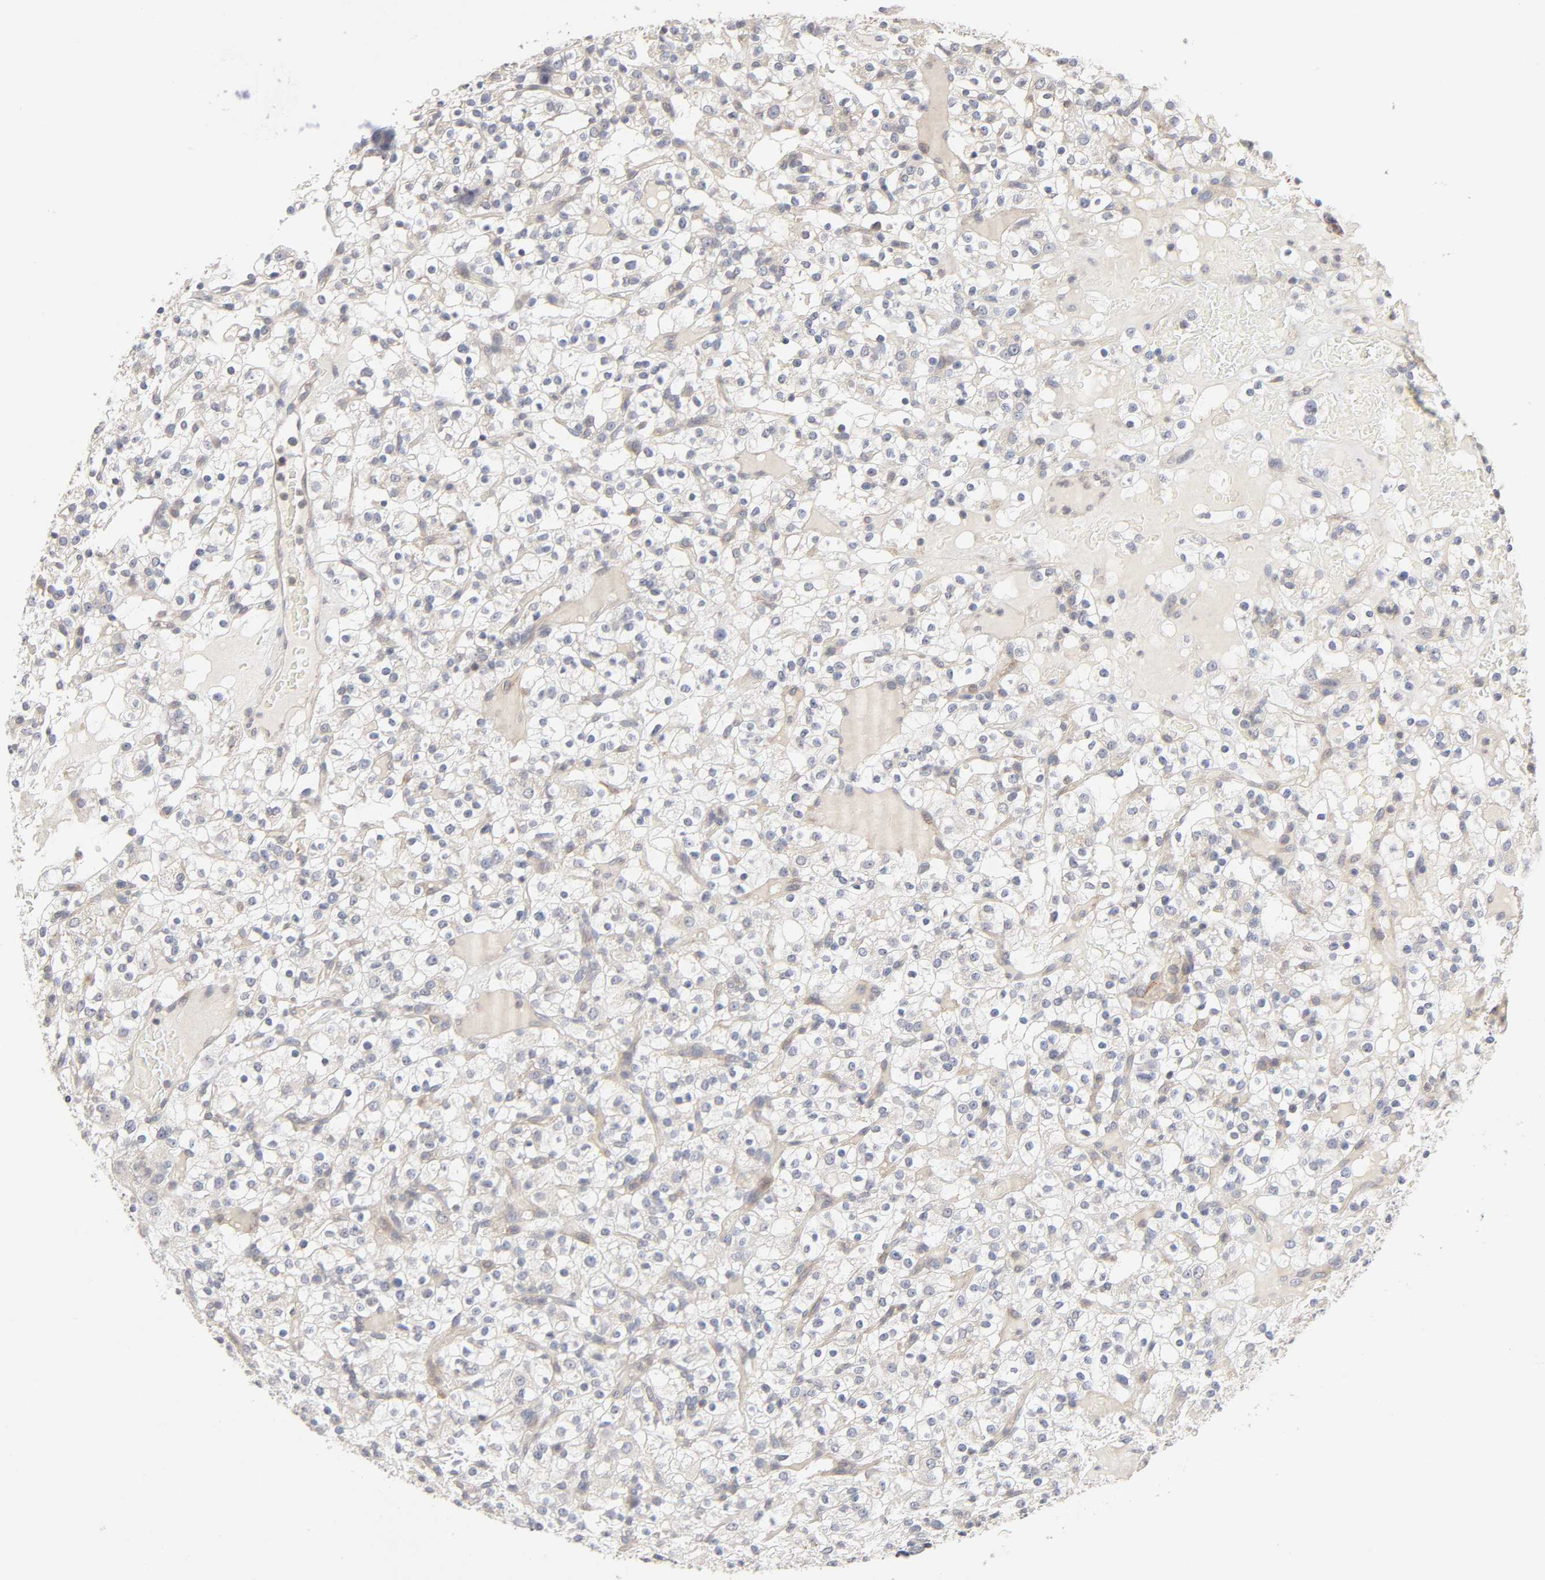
{"staining": {"intensity": "negative", "quantity": "none", "location": "none"}, "tissue": "renal cancer", "cell_type": "Tumor cells", "image_type": "cancer", "snomed": [{"axis": "morphology", "description": "Normal tissue, NOS"}, {"axis": "morphology", "description": "Adenocarcinoma, NOS"}, {"axis": "topography", "description": "Kidney"}], "caption": "Human renal cancer stained for a protein using IHC shows no staining in tumor cells.", "gene": "IL4R", "patient": {"sex": "female", "age": 72}}